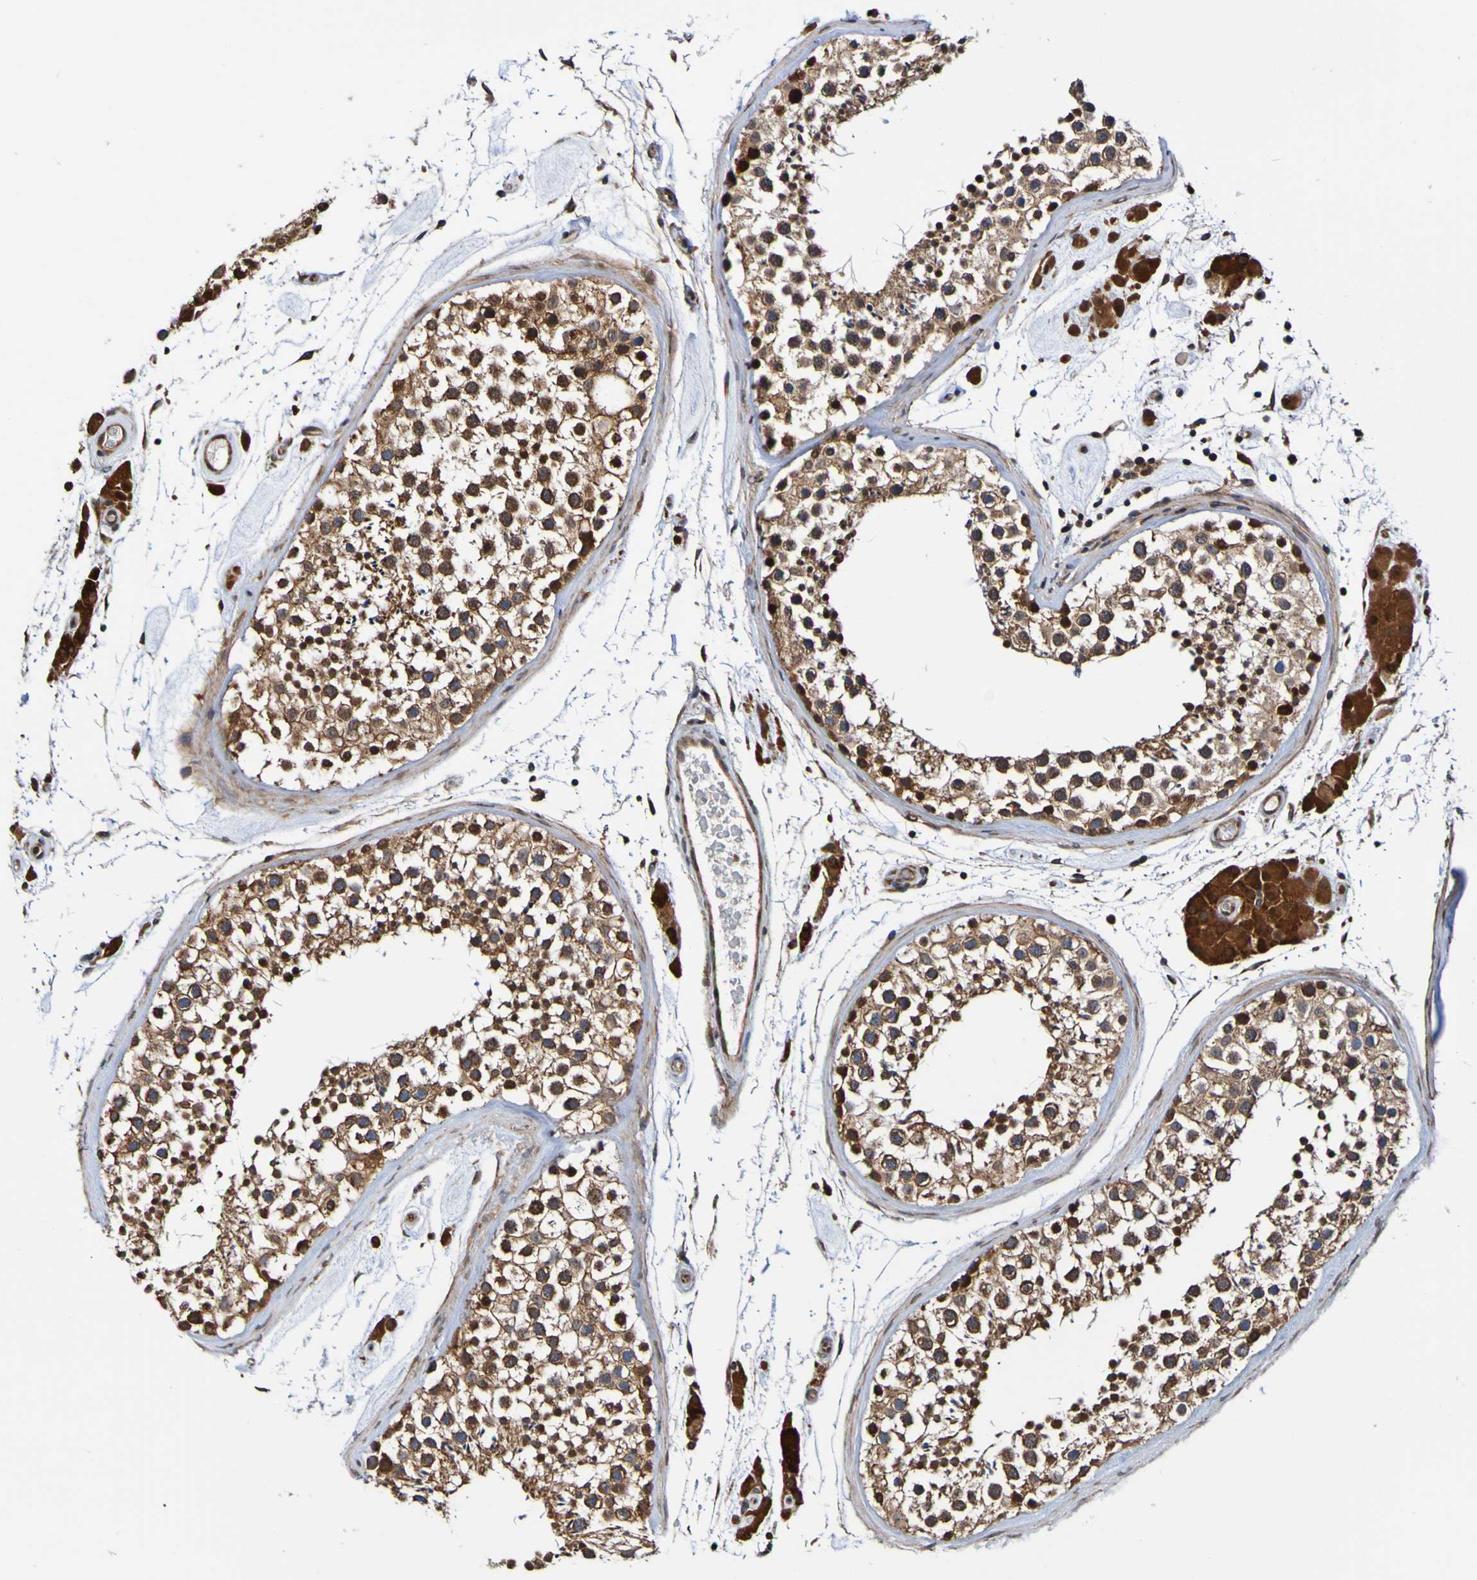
{"staining": {"intensity": "moderate", "quantity": ">75%", "location": "cytoplasmic/membranous"}, "tissue": "testis", "cell_type": "Cells in seminiferous ducts", "image_type": "normal", "snomed": [{"axis": "morphology", "description": "Normal tissue, NOS"}, {"axis": "topography", "description": "Testis"}], "caption": "A brown stain highlights moderate cytoplasmic/membranous positivity of a protein in cells in seminiferous ducts of unremarkable testis.", "gene": "AXIN1", "patient": {"sex": "male", "age": 46}}